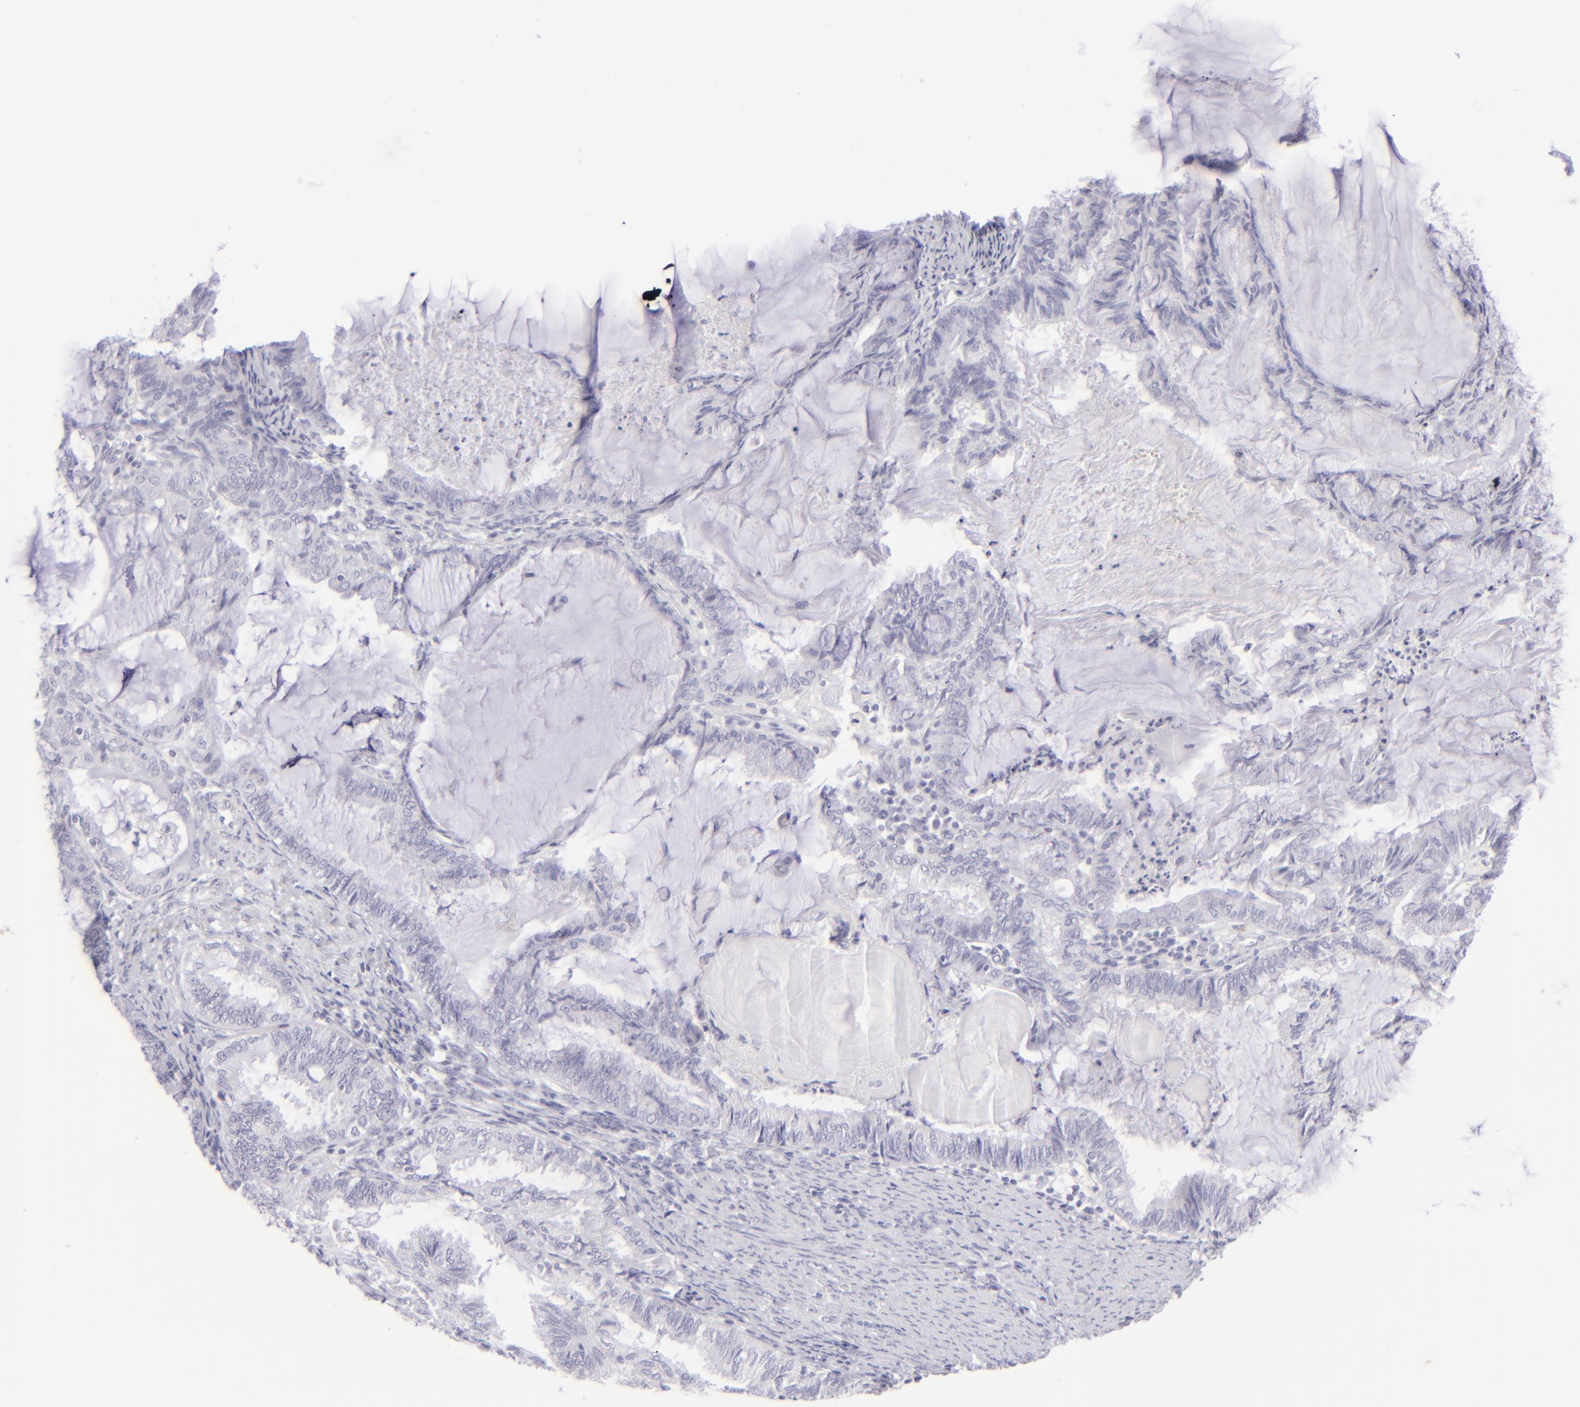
{"staining": {"intensity": "negative", "quantity": "none", "location": "none"}, "tissue": "endometrial cancer", "cell_type": "Tumor cells", "image_type": "cancer", "snomed": [{"axis": "morphology", "description": "Adenocarcinoma, NOS"}, {"axis": "topography", "description": "Endometrium"}], "caption": "Tumor cells show no significant protein expression in endometrial cancer (adenocarcinoma).", "gene": "FCER2", "patient": {"sex": "female", "age": 86}}